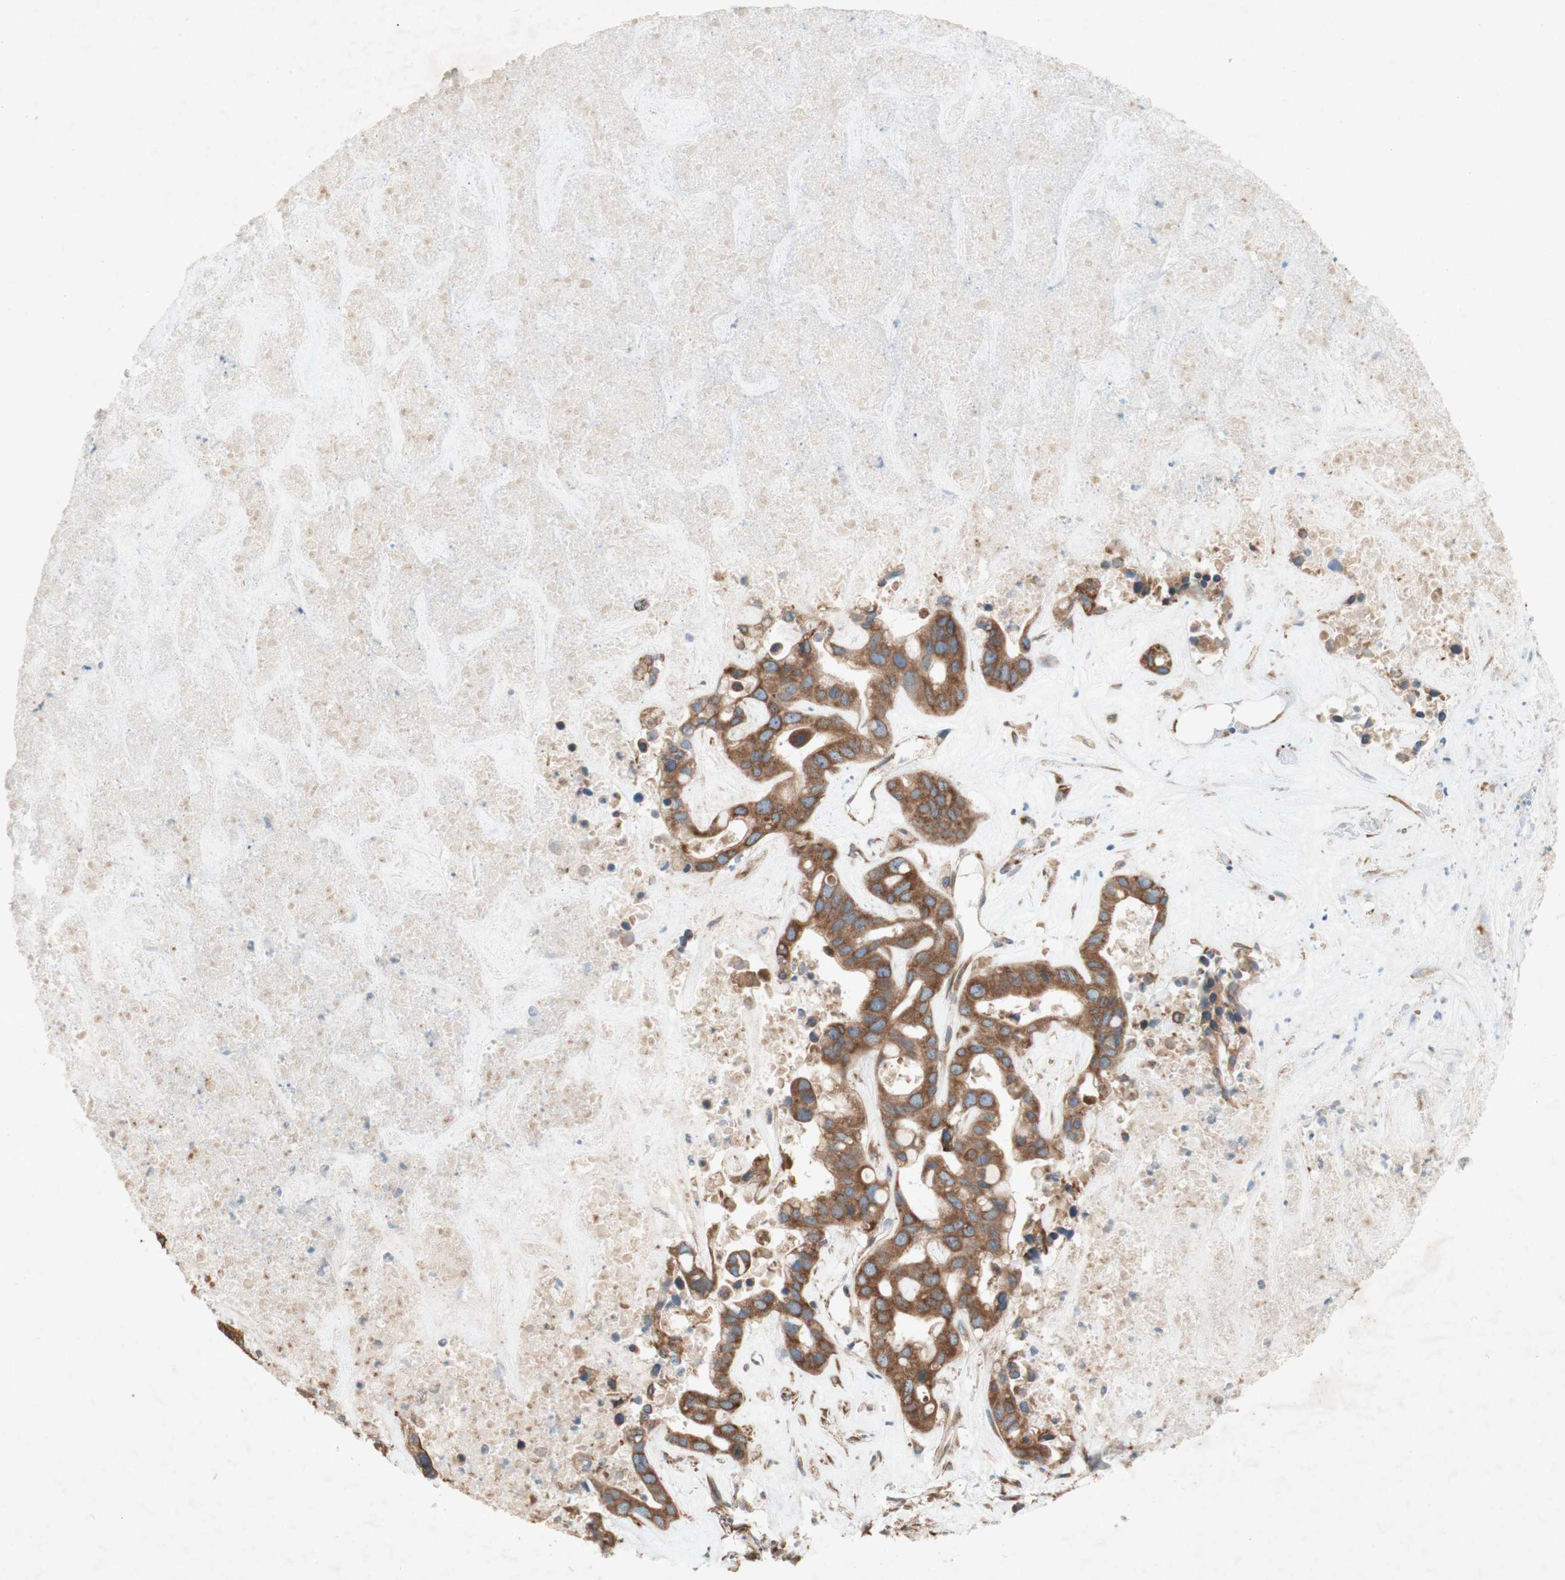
{"staining": {"intensity": "strong", "quantity": ">75%", "location": "cytoplasmic/membranous"}, "tissue": "liver cancer", "cell_type": "Tumor cells", "image_type": "cancer", "snomed": [{"axis": "morphology", "description": "Cholangiocarcinoma"}, {"axis": "topography", "description": "Liver"}], "caption": "An image showing strong cytoplasmic/membranous expression in about >75% of tumor cells in liver cancer (cholangiocarcinoma), as visualized by brown immunohistochemical staining.", "gene": "SOCS2", "patient": {"sex": "female", "age": 65}}